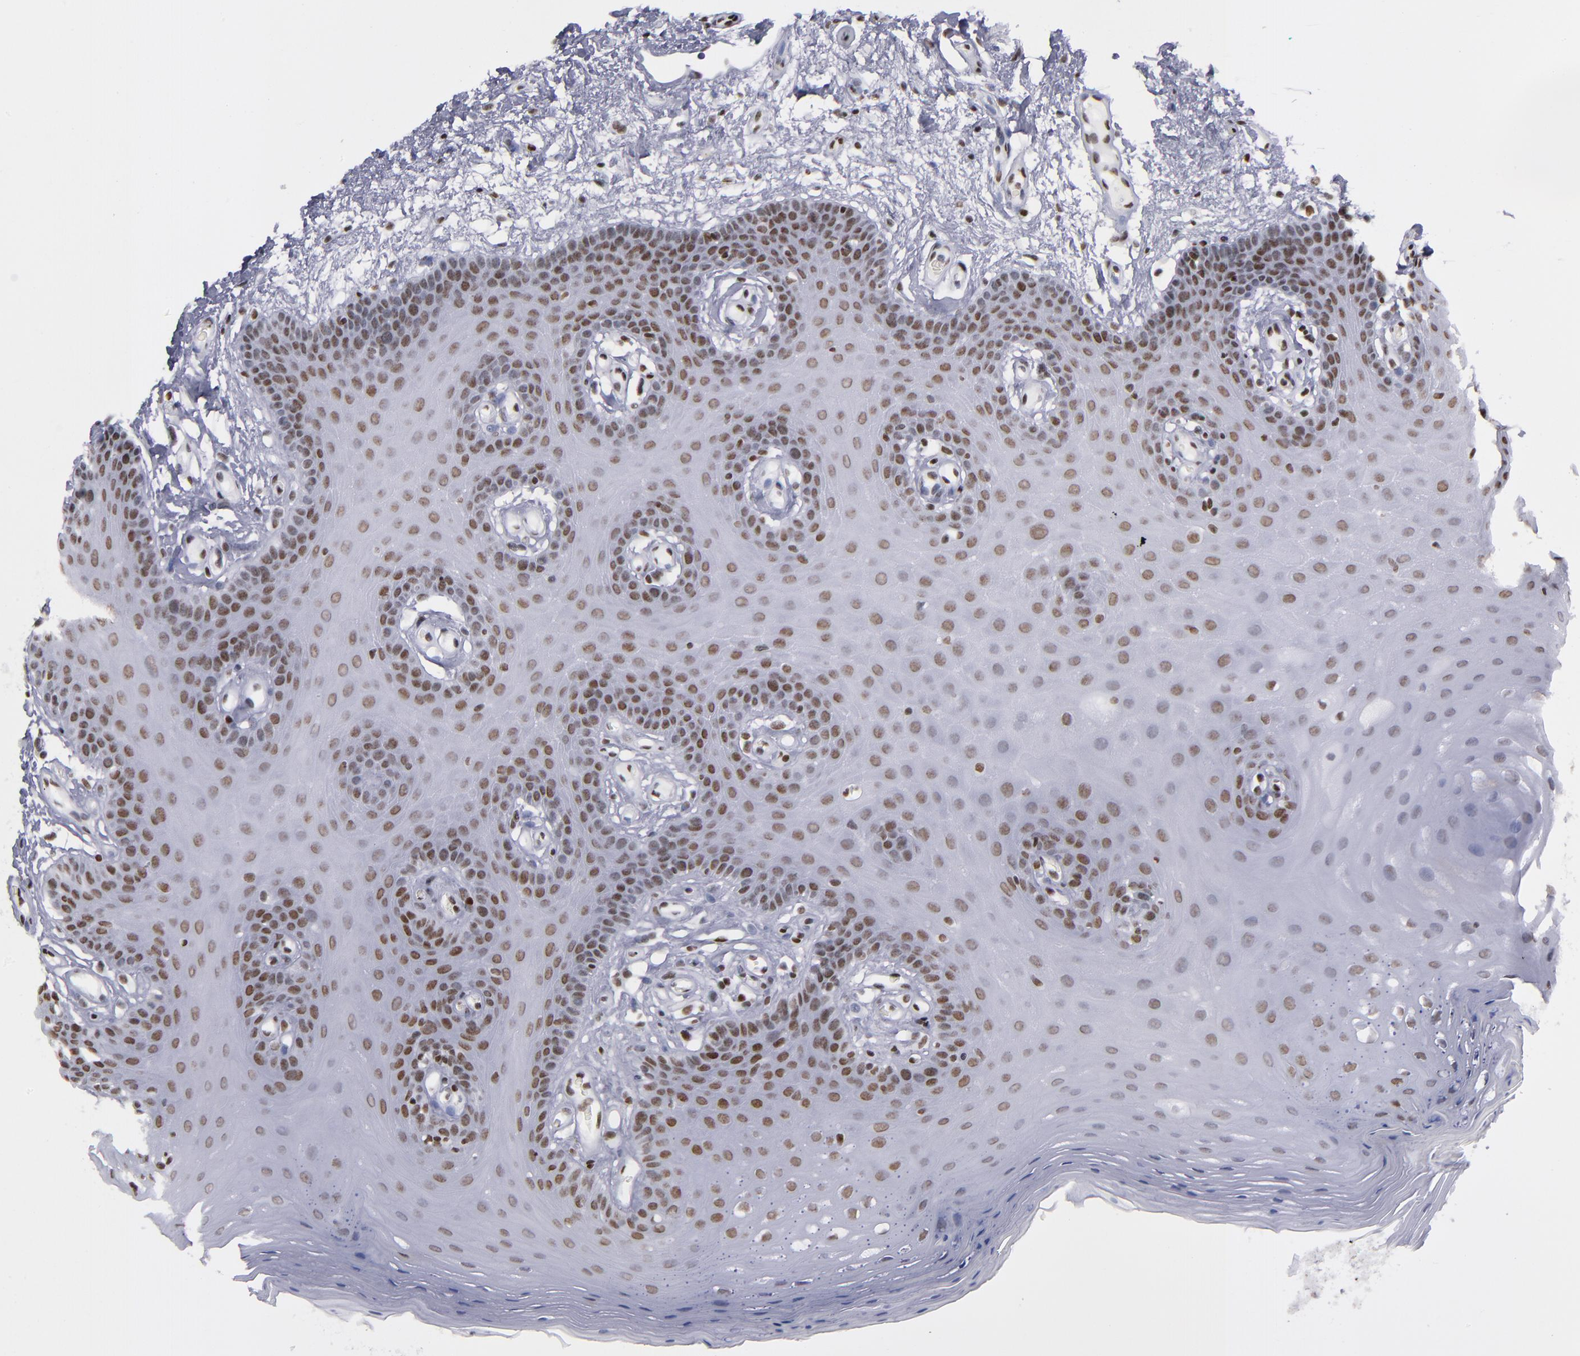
{"staining": {"intensity": "strong", "quantity": "25%-75%", "location": "nuclear"}, "tissue": "oral mucosa", "cell_type": "Squamous epithelial cells", "image_type": "normal", "snomed": [{"axis": "morphology", "description": "Normal tissue, NOS"}, {"axis": "morphology", "description": "Squamous cell carcinoma, NOS"}, {"axis": "topography", "description": "Skeletal muscle"}, {"axis": "topography", "description": "Oral tissue"}, {"axis": "topography", "description": "Head-Neck"}], "caption": "Strong nuclear expression is appreciated in approximately 25%-75% of squamous epithelial cells in unremarkable oral mucosa.", "gene": "TERF2", "patient": {"sex": "male", "age": 71}}